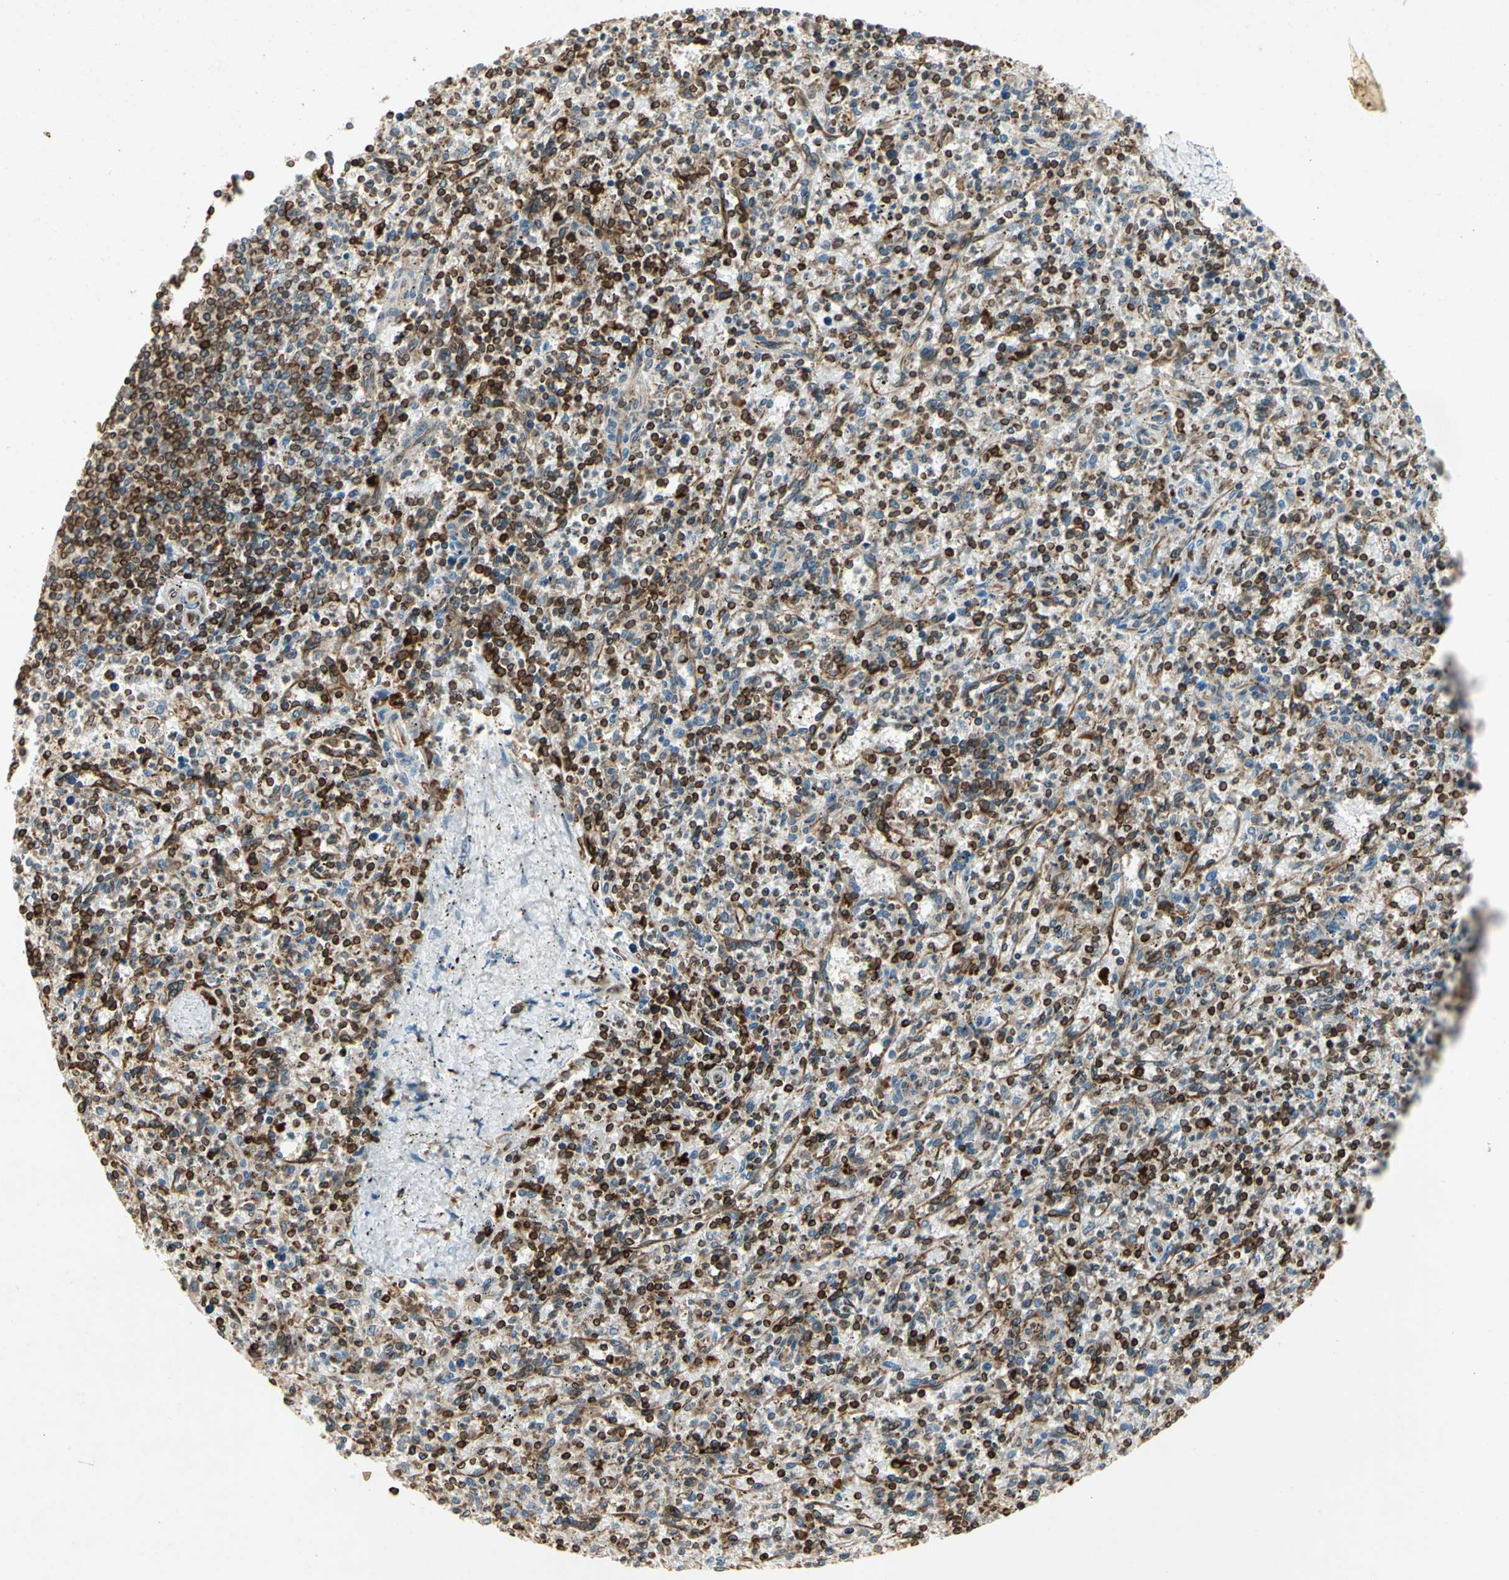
{"staining": {"intensity": "moderate", "quantity": ">75%", "location": "cytoplasmic/membranous"}, "tissue": "spleen", "cell_type": "Cells in red pulp", "image_type": "normal", "snomed": [{"axis": "morphology", "description": "Normal tissue, NOS"}, {"axis": "topography", "description": "Spleen"}], "caption": "Immunohistochemical staining of unremarkable human spleen exhibits medium levels of moderate cytoplasmic/membranous positivity in about >75% of cells in red pulp. The protein of interest is stained brown, and the nuclei are stained in blue (DAB (3,3'-diaminobenzidine) IHC with brightfield microscopy, high magnification).", "gene": "TAPBP", "patient": {"sex": "male", "age": 72}}